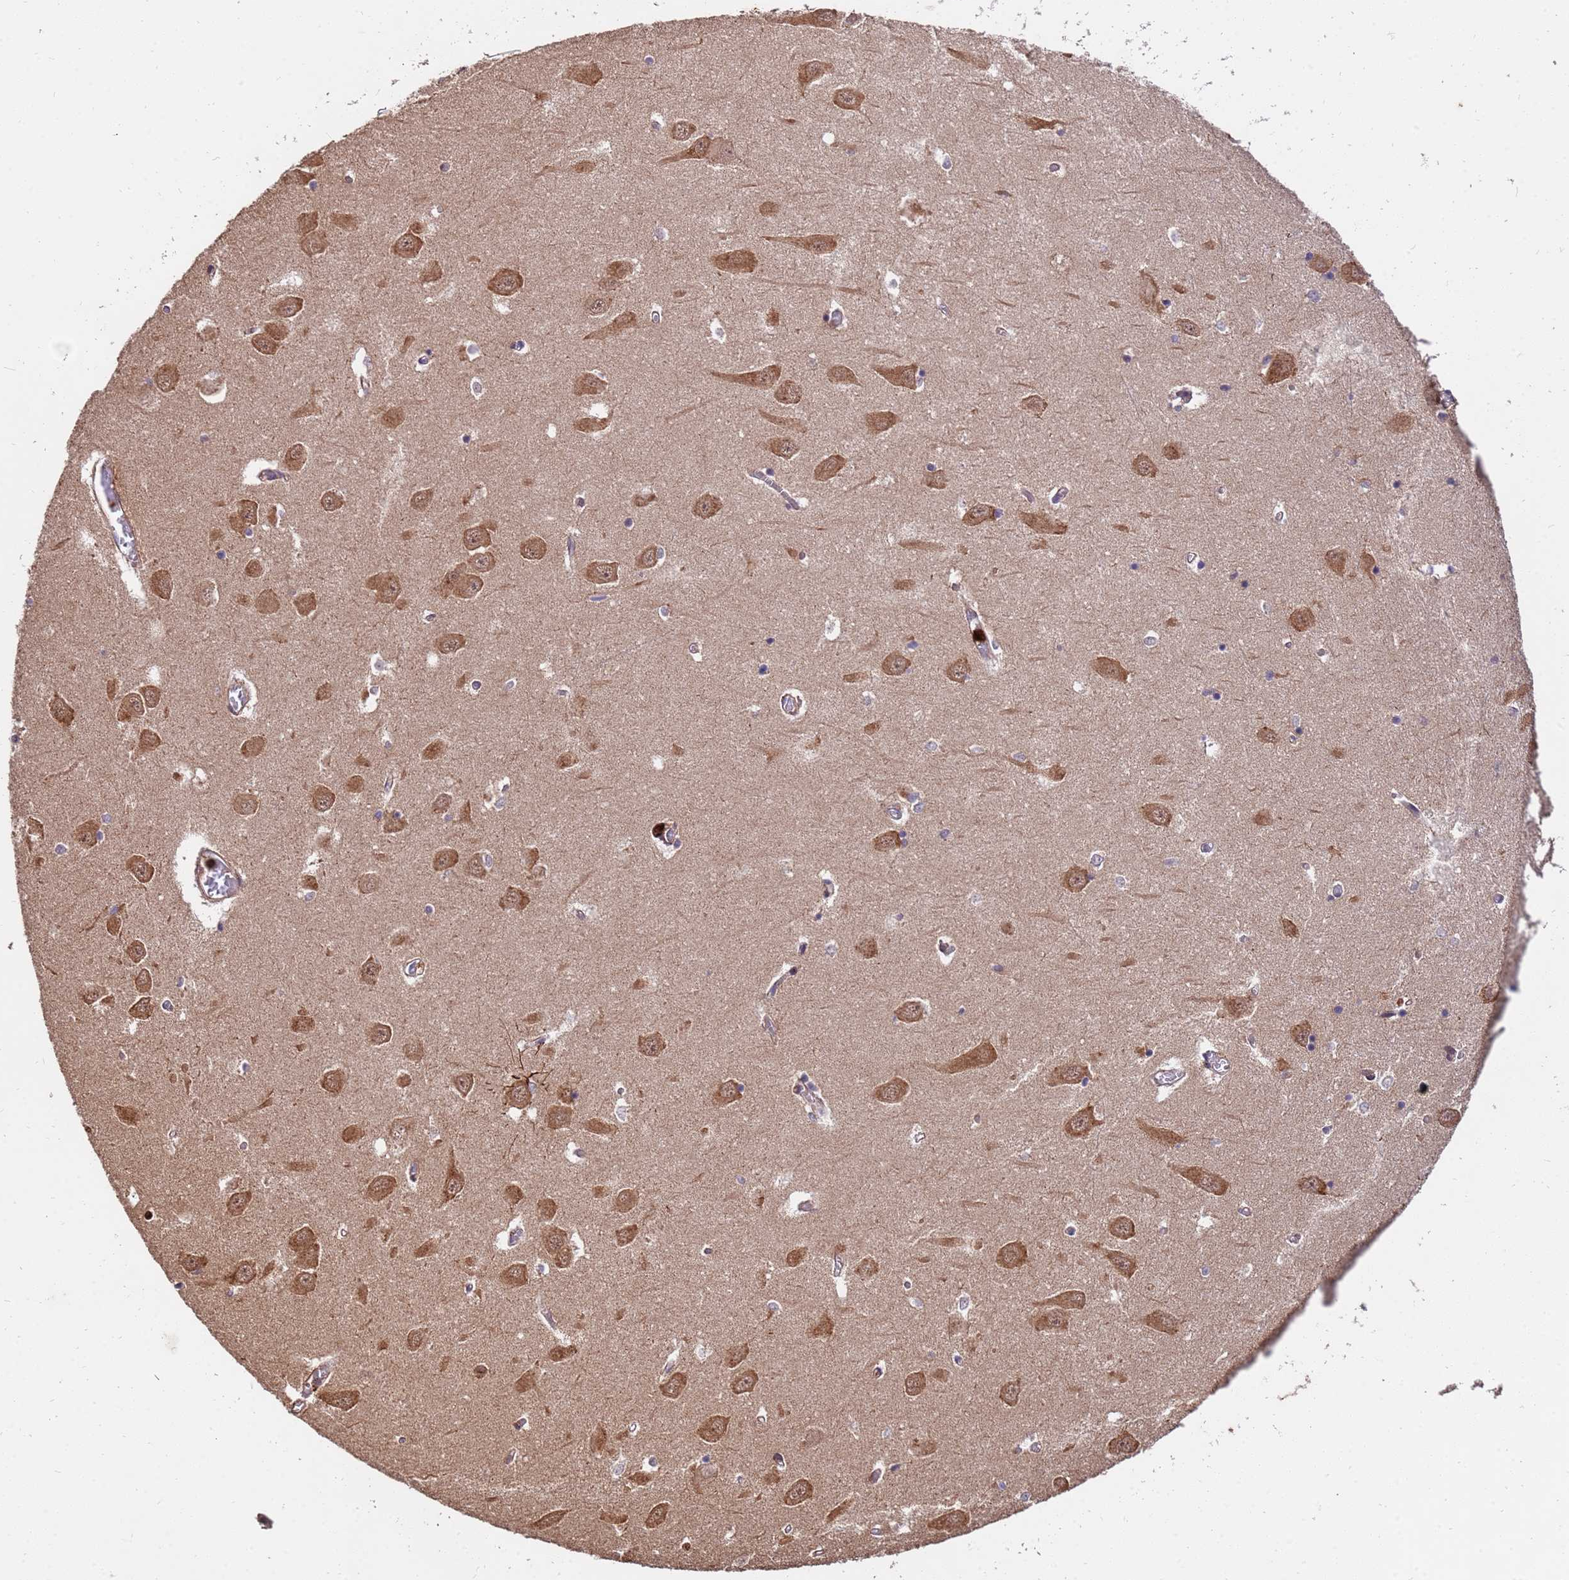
{"staining": {"intensity": "moderate", "quantity": "<25%", "location": "cytoplasmic/membranous"}, "tissue": "hippocampus", "cell_type": "Glial cells", "image_type": "normal", "snomed": [{"axis": "morphology", "description": "Normal tissue, NOS"}, {"axis": "topography", "description": "Hippocampus"}], "caption": "This histopathology image displays immunohistochemistry (IHC) staining of normal human hippocampus, with low moderate cytoplasmic/membranous positivity in about <25% of glial cells.", "gene": "ZNF619", "patient": {"sex": "male", "age": 70}}